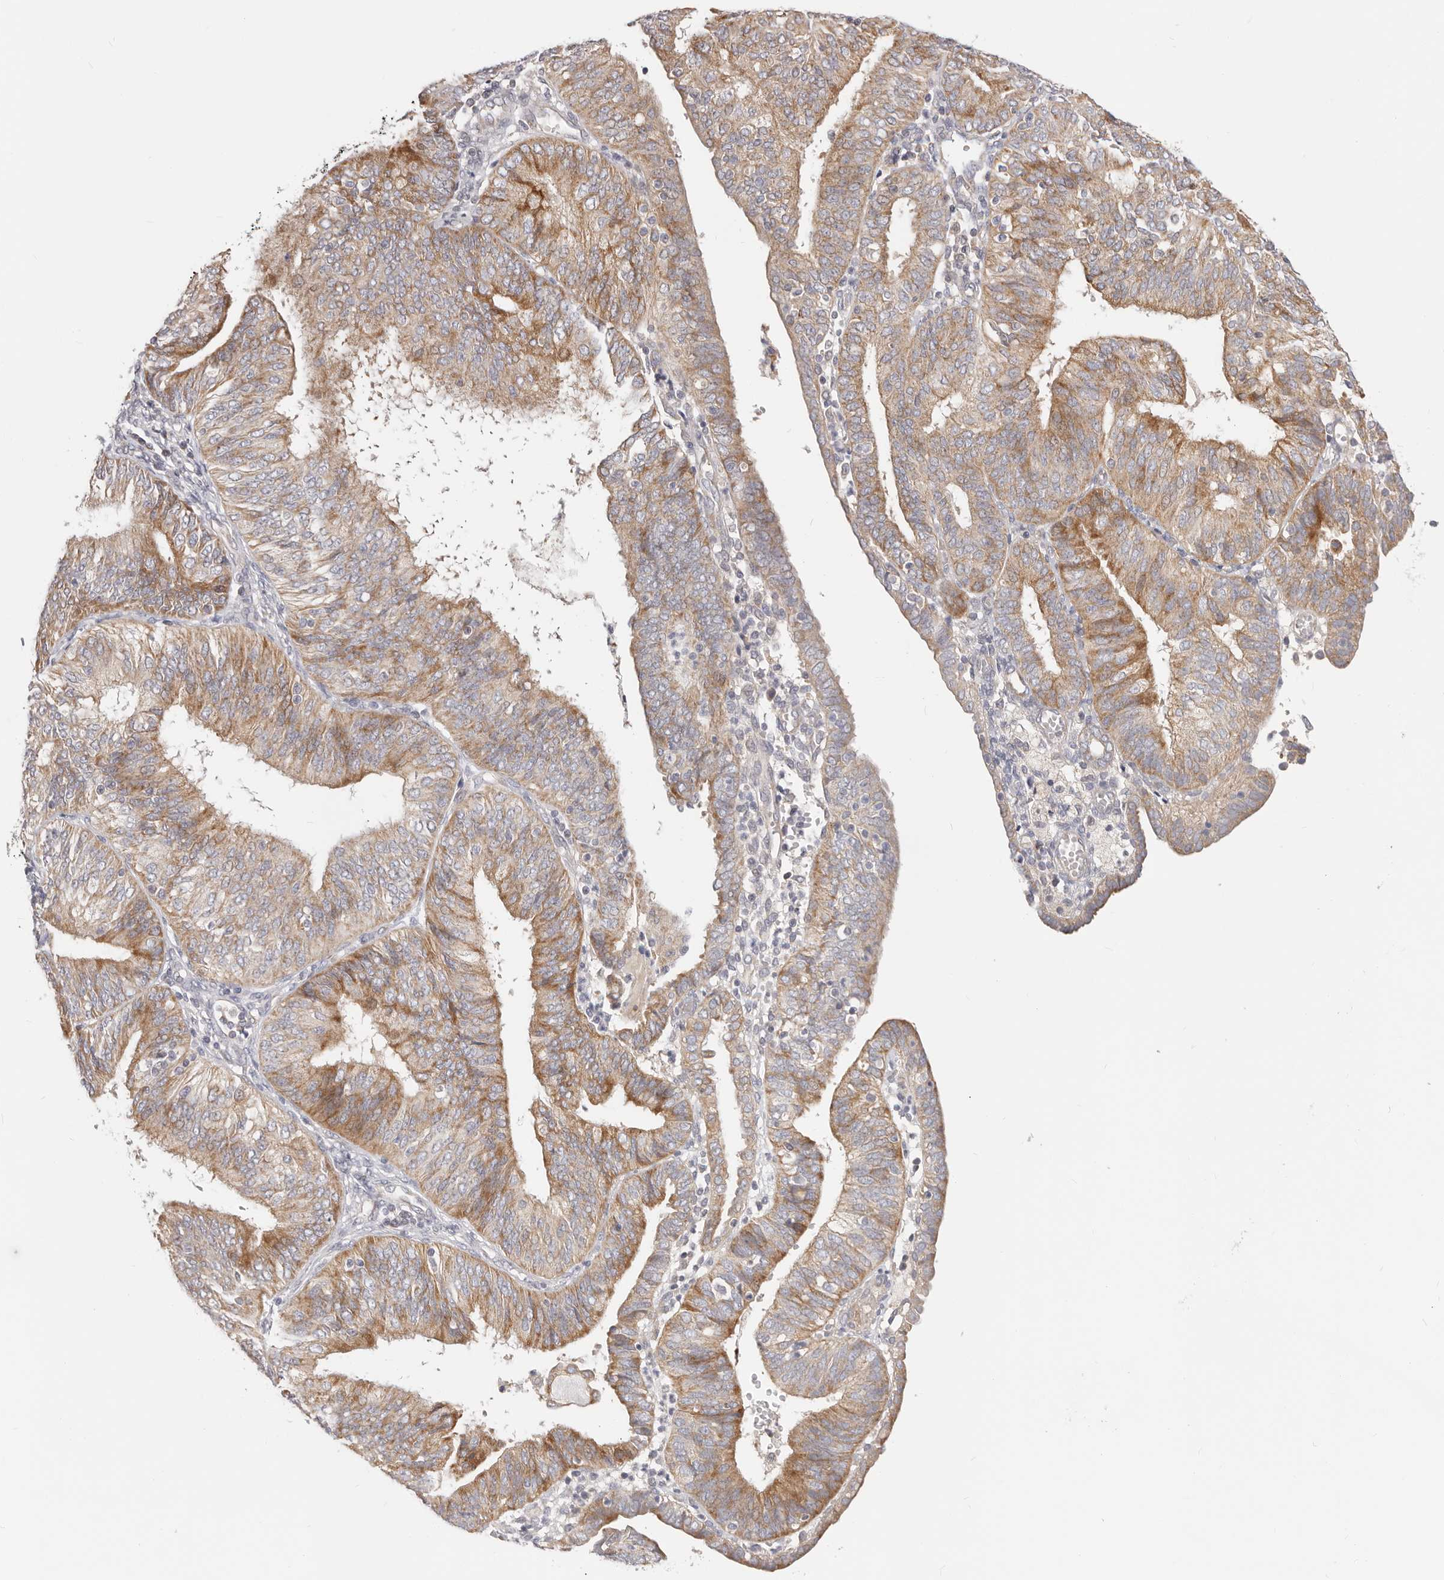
{"staining": {"intensity": "moderate", "quantity": ">75%", "location": "cytoplasmic/membranous"}, "tissue": "endometrial cancer", "cell_type": "Tumor cells", "image_type": "cancer", "snomed": [{"axis": "morphology", "description": "Adenocarcinoma, NOS"}, {"axis": "topography", "description": "Endometrium"}], "caption": "Tumor cells display medium levels of moderate cytoplasmic/membranous expression in approximately >75% of cells in adenocarcinoma (endometrial).", "gene": "TFB2M", "patient": {"sex": "female", "age": 58}}